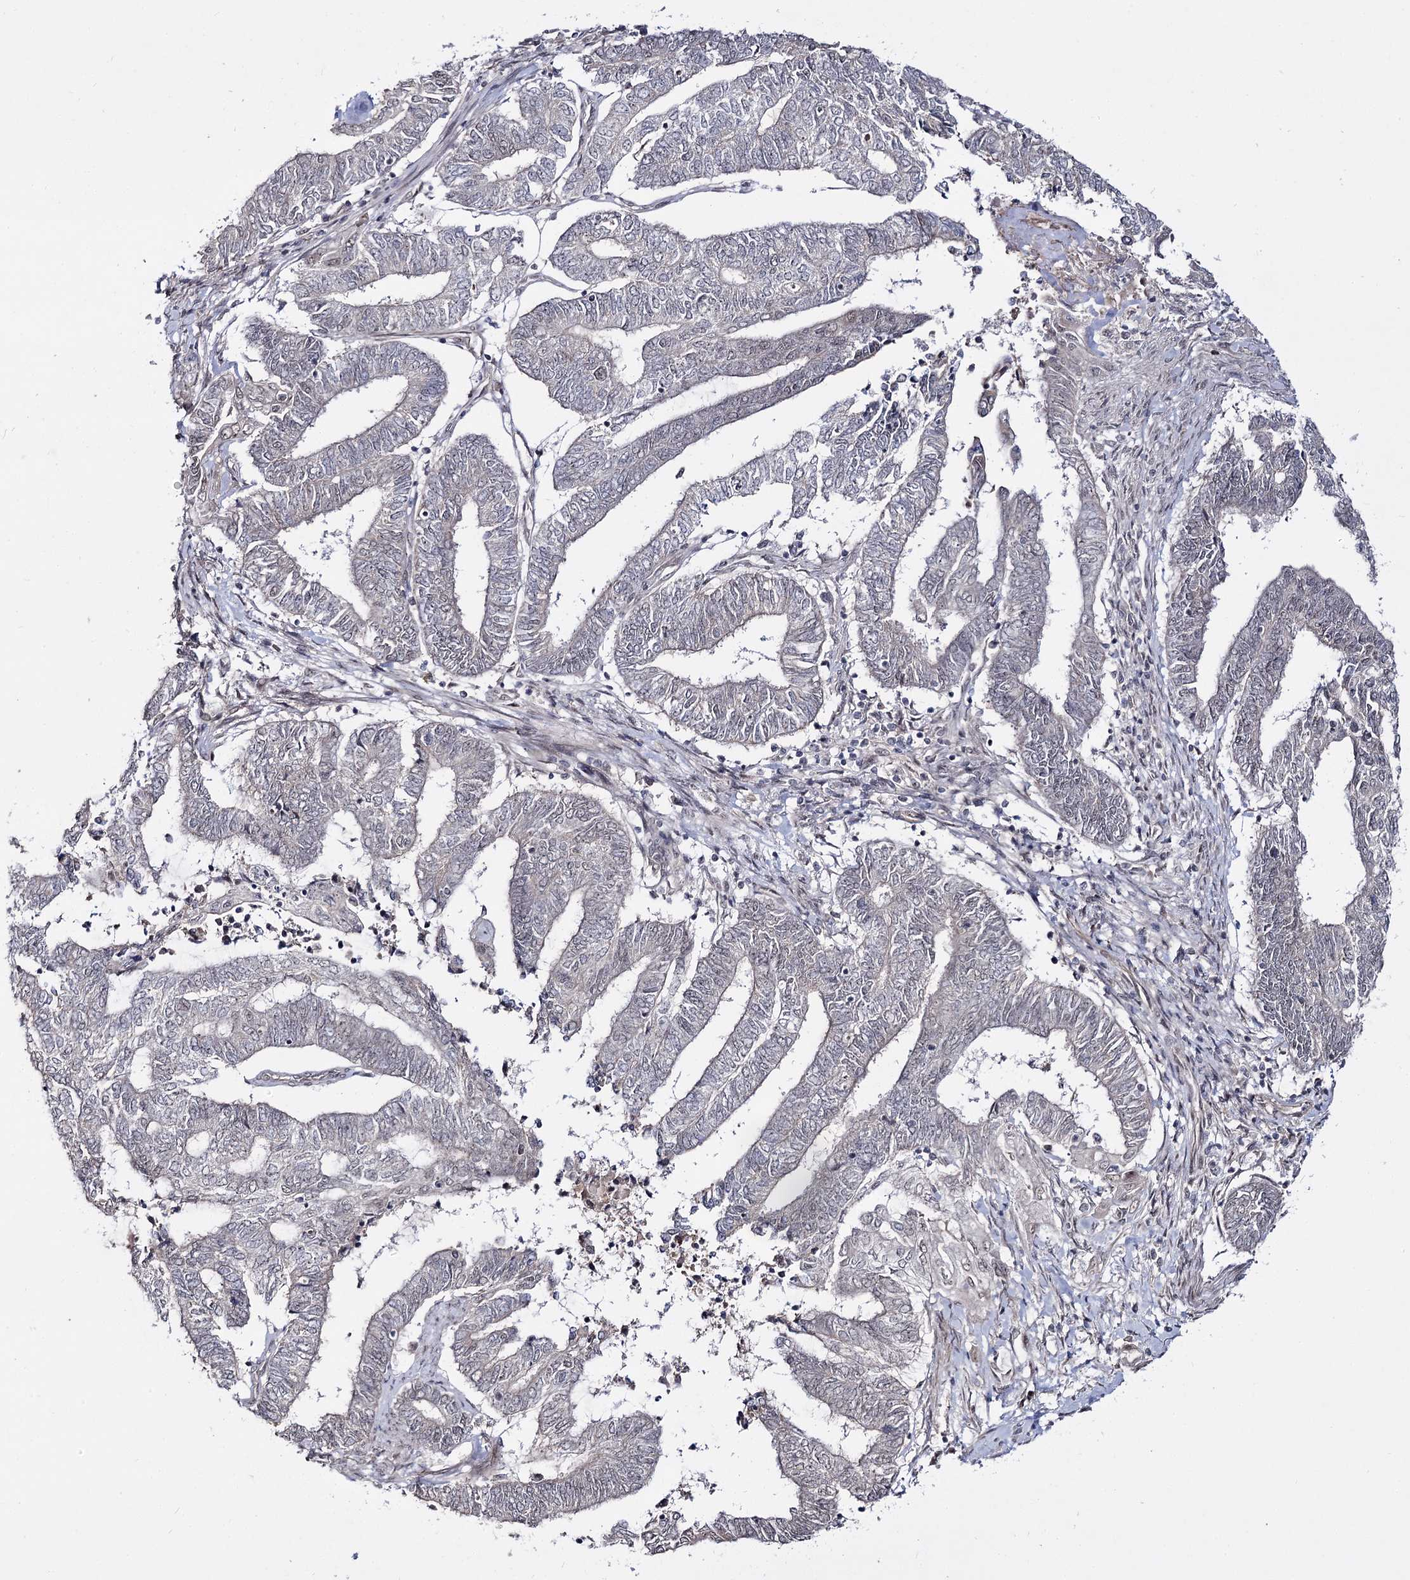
{"staining": {"intensity": "negative", "quantity": "none", "location": "none"}, "tissue": "endometrial cancer", "cell_type": "Tumor cells", "image_type": "cancer", "snomed": [{"axis": "morphology", "description": "Adenocarcinoma, NOS"}, {"axis": "topography", "description": "Uterus"}, {"axis": "topography", "description": "Endometrium"}], "caption": "A photomicrograph of human endometrial adenocarcinoma is negative for staining in tumor cells.", "gene": "RRP9", "patient": {"sex": "female", "age": 70}}